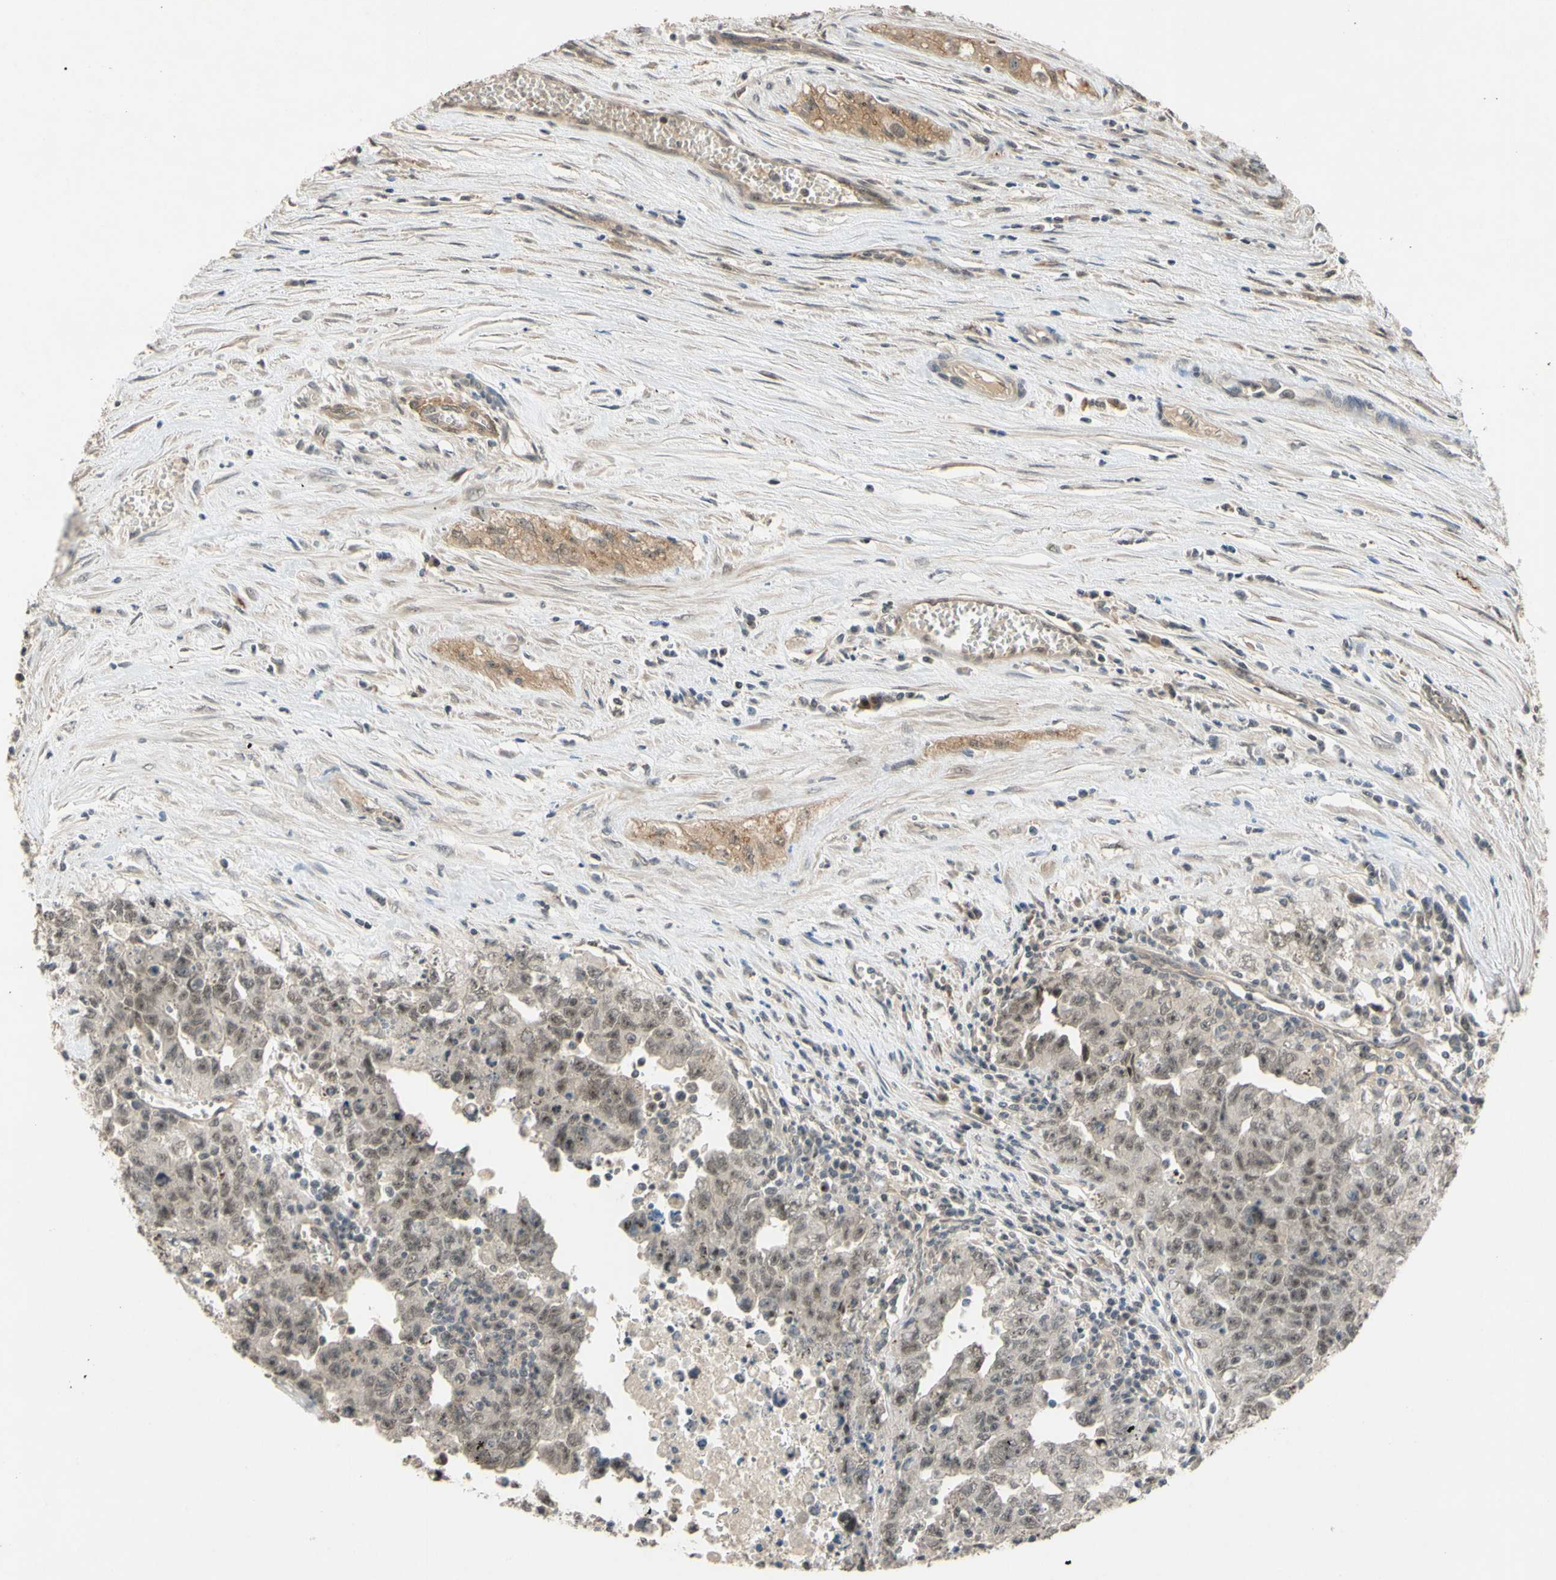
{"staining": {"intensity": "weak", "quantity": ">75%", "location": "cytoplasmic/membranous,nuclear"}, "tissue": "testis cancer", "cell_type": "Tumor cells", "image_type": "cancer", "snomed": [{"axis": "morphology", "description": "Carcinoma, Embryonal, NOS"}, {"axis": "topography", "description": "Testis"}], "caption": "Testis embryonal carcinoma stained for a protein exhibits weak cytoplasmic/membranous and nuclear positivity in tumor cells.", "gene": "ALK", "patient": {"sex": "male", "age": 28}}